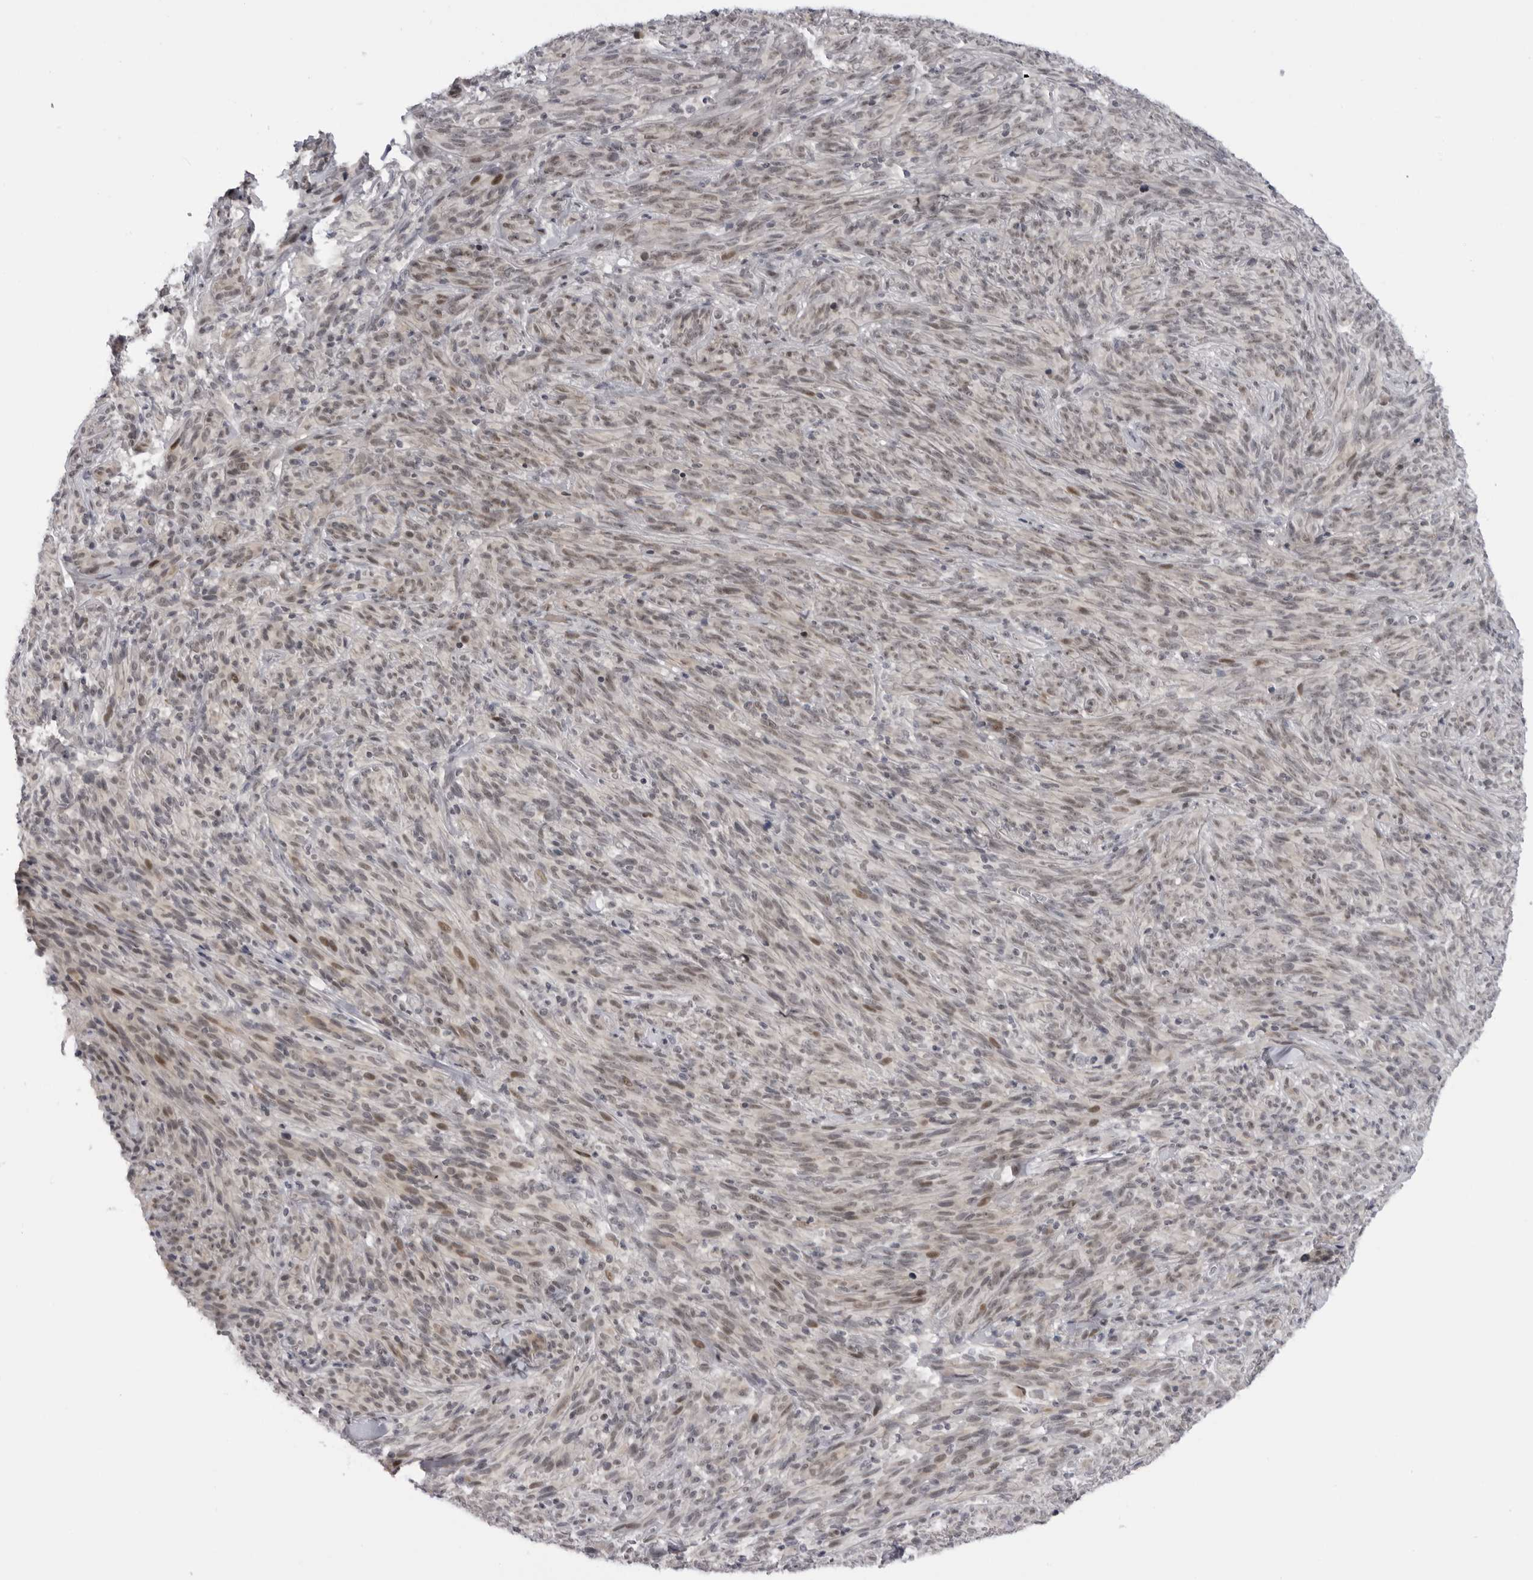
{"staining": {"intensity": "weak", "quantity": ">75%", "location": "nuclear"}, "tissue": "melanoma", "cell_type": "Tumor cells", "image_type": "cancer", "snomed": [{"axis": "morphology", "description": "Malignant melanoma, NOS"}, {"axis": "topography", "description": "Skin of head"}], "caption": "Malignant melanoma tissue reveals weak nuclear positivity in about >75% of tumor cells, visualized by immunohistochemistry. The staining was performed using DAB to visualize the protein expression in brown, while the nuclei were stained in blue with hematoxylin (Magnification: 20x).", "gene": "ALPK2", "patient": {"sex": "male", "age": 96}}